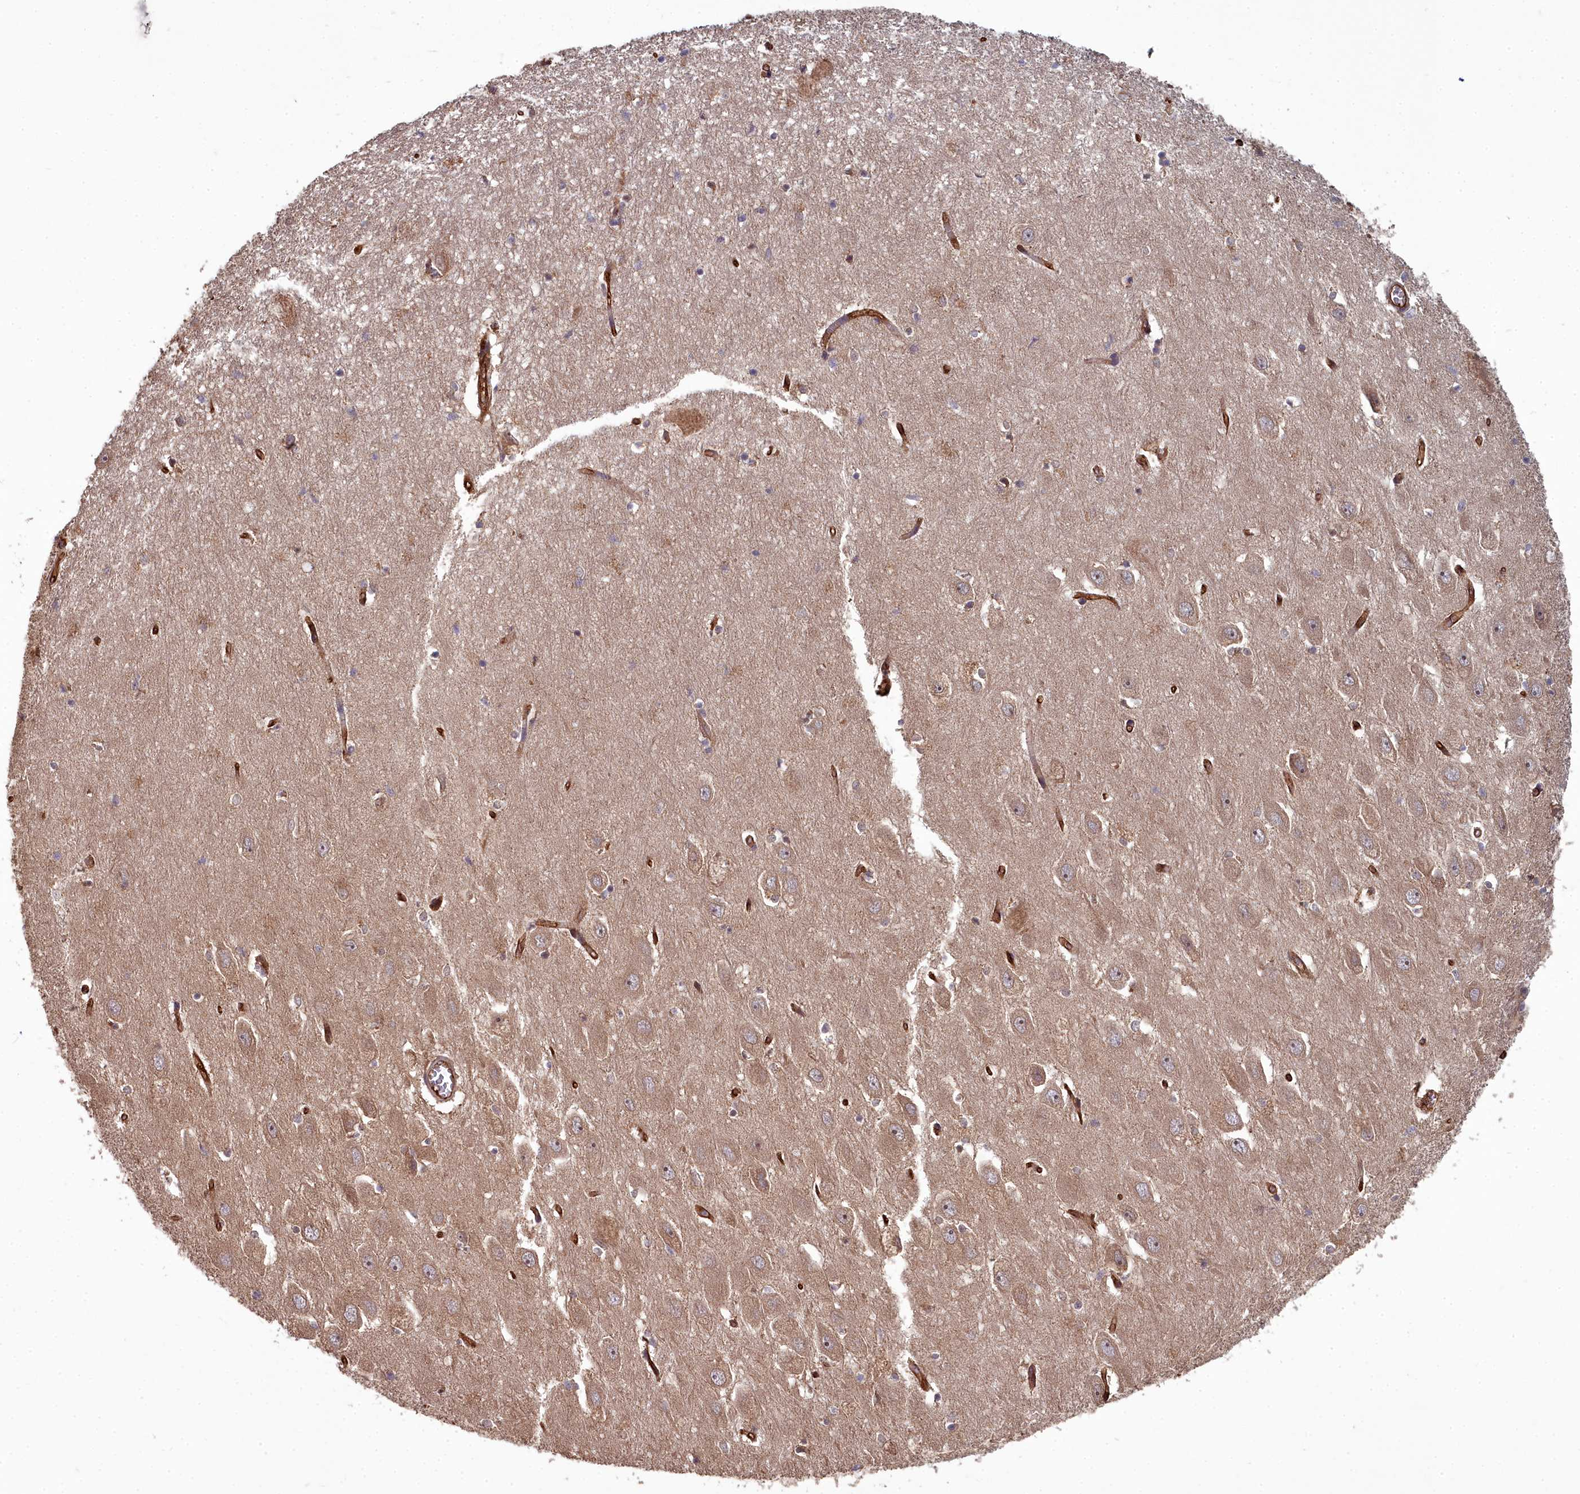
{"staining": {"intensity": "weak", "quantity": "25%-75%", "location": "cytoplasmic/membranous"}, "tissue": "hippocampus", "cell_type": "Glial cells", "image_type": "normal", "snomed": [{"axis": "morphology", "description": "Normal tissue, NOS"}, {"axis": "topography", "description": "Hippocampus"}], "caption": "Immunohistochemistry micrograph of normal hippocampus: hippocampus stained using immunohistochemistry exhibits low levels of weak protein expression localized specifically in the cytoplasmic/membranous of glial cells, appearing as a cytoplasmic/membranous brown color.", "gene": "TSPYL4", "patient": {"sex": "female", "age": 64}}